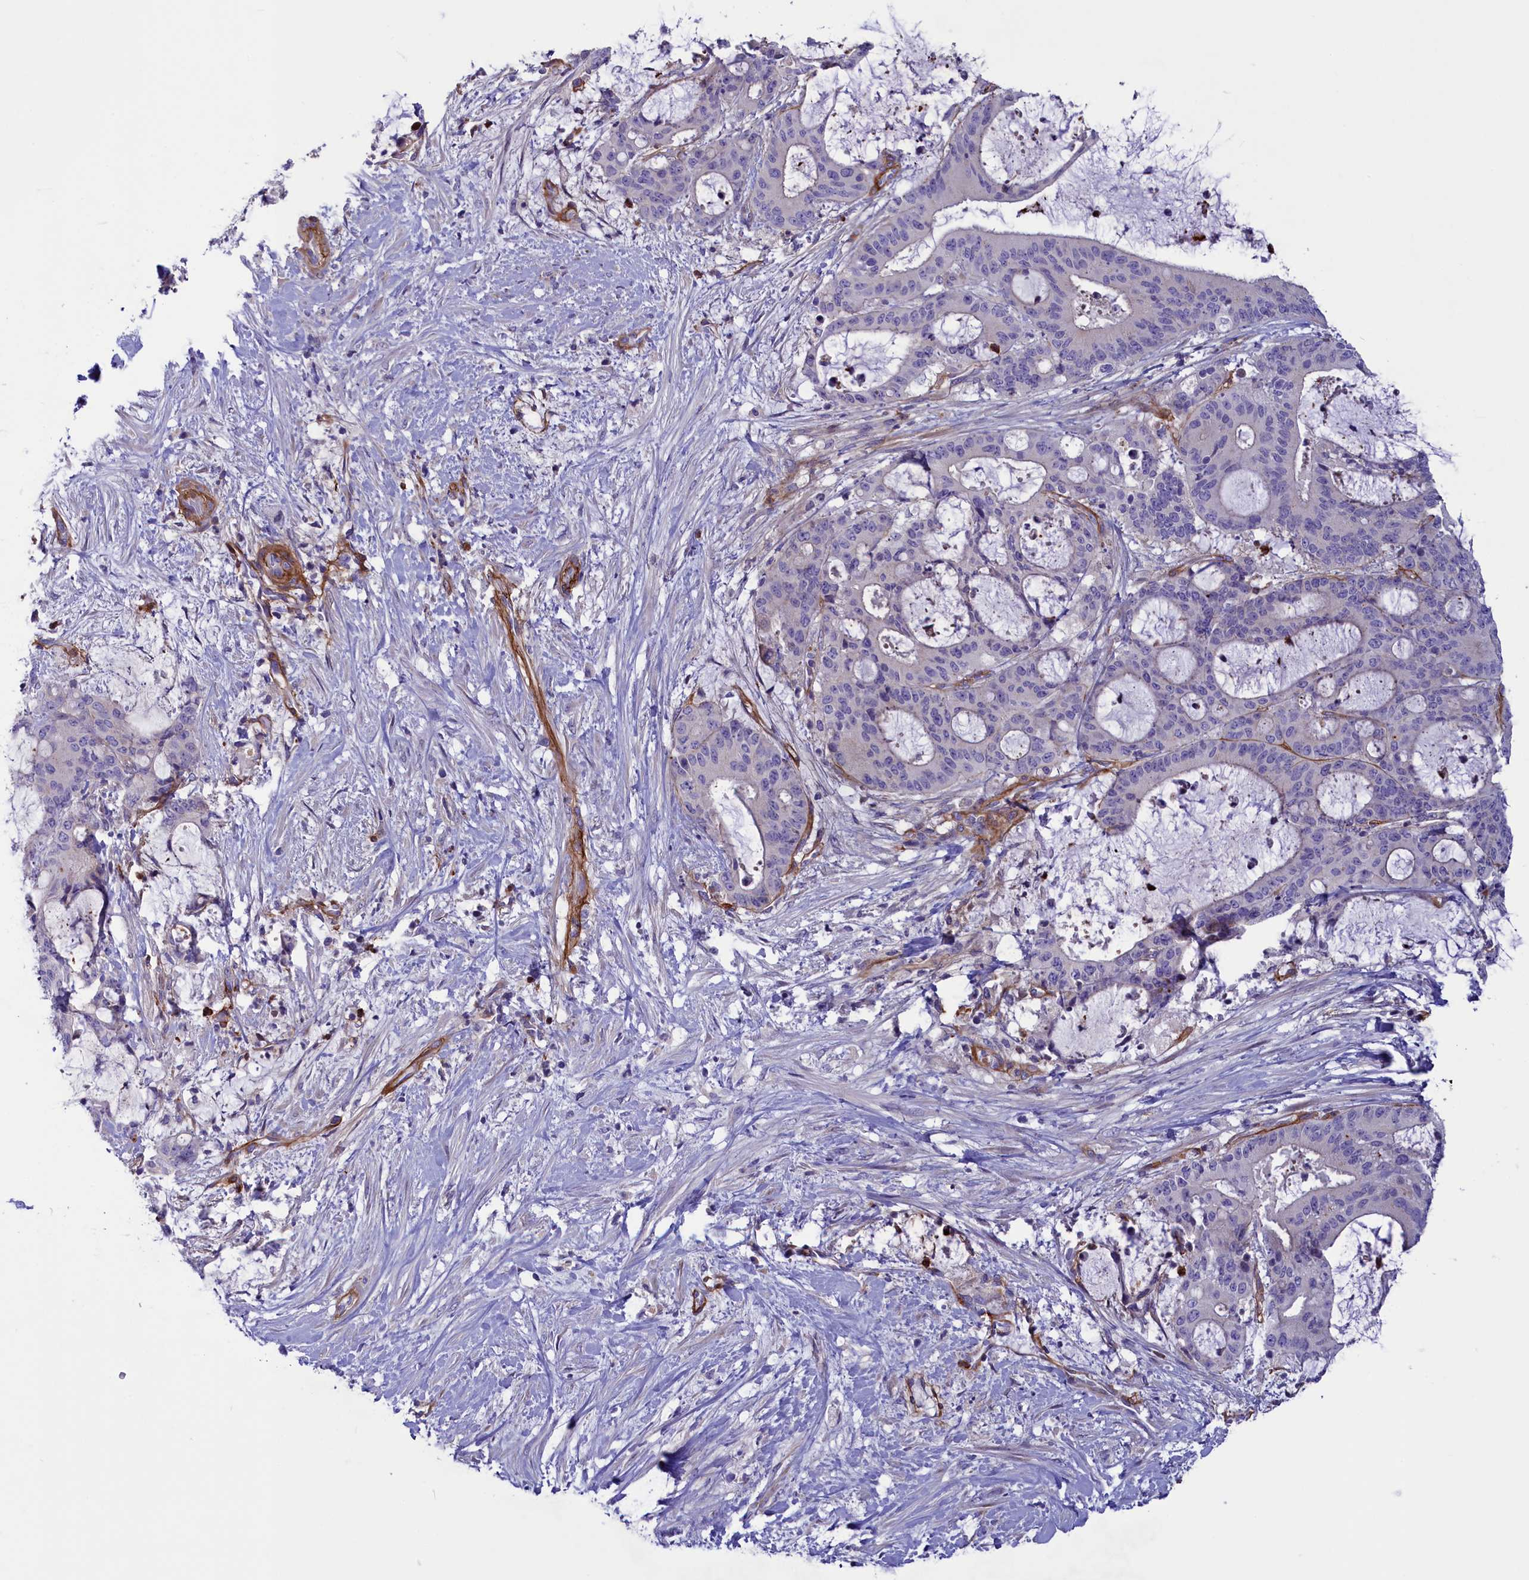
{"staining": {"intensity": "negative", "quantity": "none", "location": "none"}, "tissue": "liver cancer", "cell_type": "Tumor cells", "image_type": "cancer", "snomed": [{"axis": "morphology", "description": "Normal tissue, NOS"}, {"axis": "morphology", "description": "Cholangiocarcinoma"}, {"axis": "topography", "description": "Liver"}, {"axis": "topography", "description": "Peripheral nerve tissue"}], "caption": "IHC image of neoplastic tissue: cholangiocarcinoma (liver) stained with DAB exhibits no significant protein staining in tumor cells.", "gene": "LOXL1", "patient": {"sex": "female", "age": 73}}